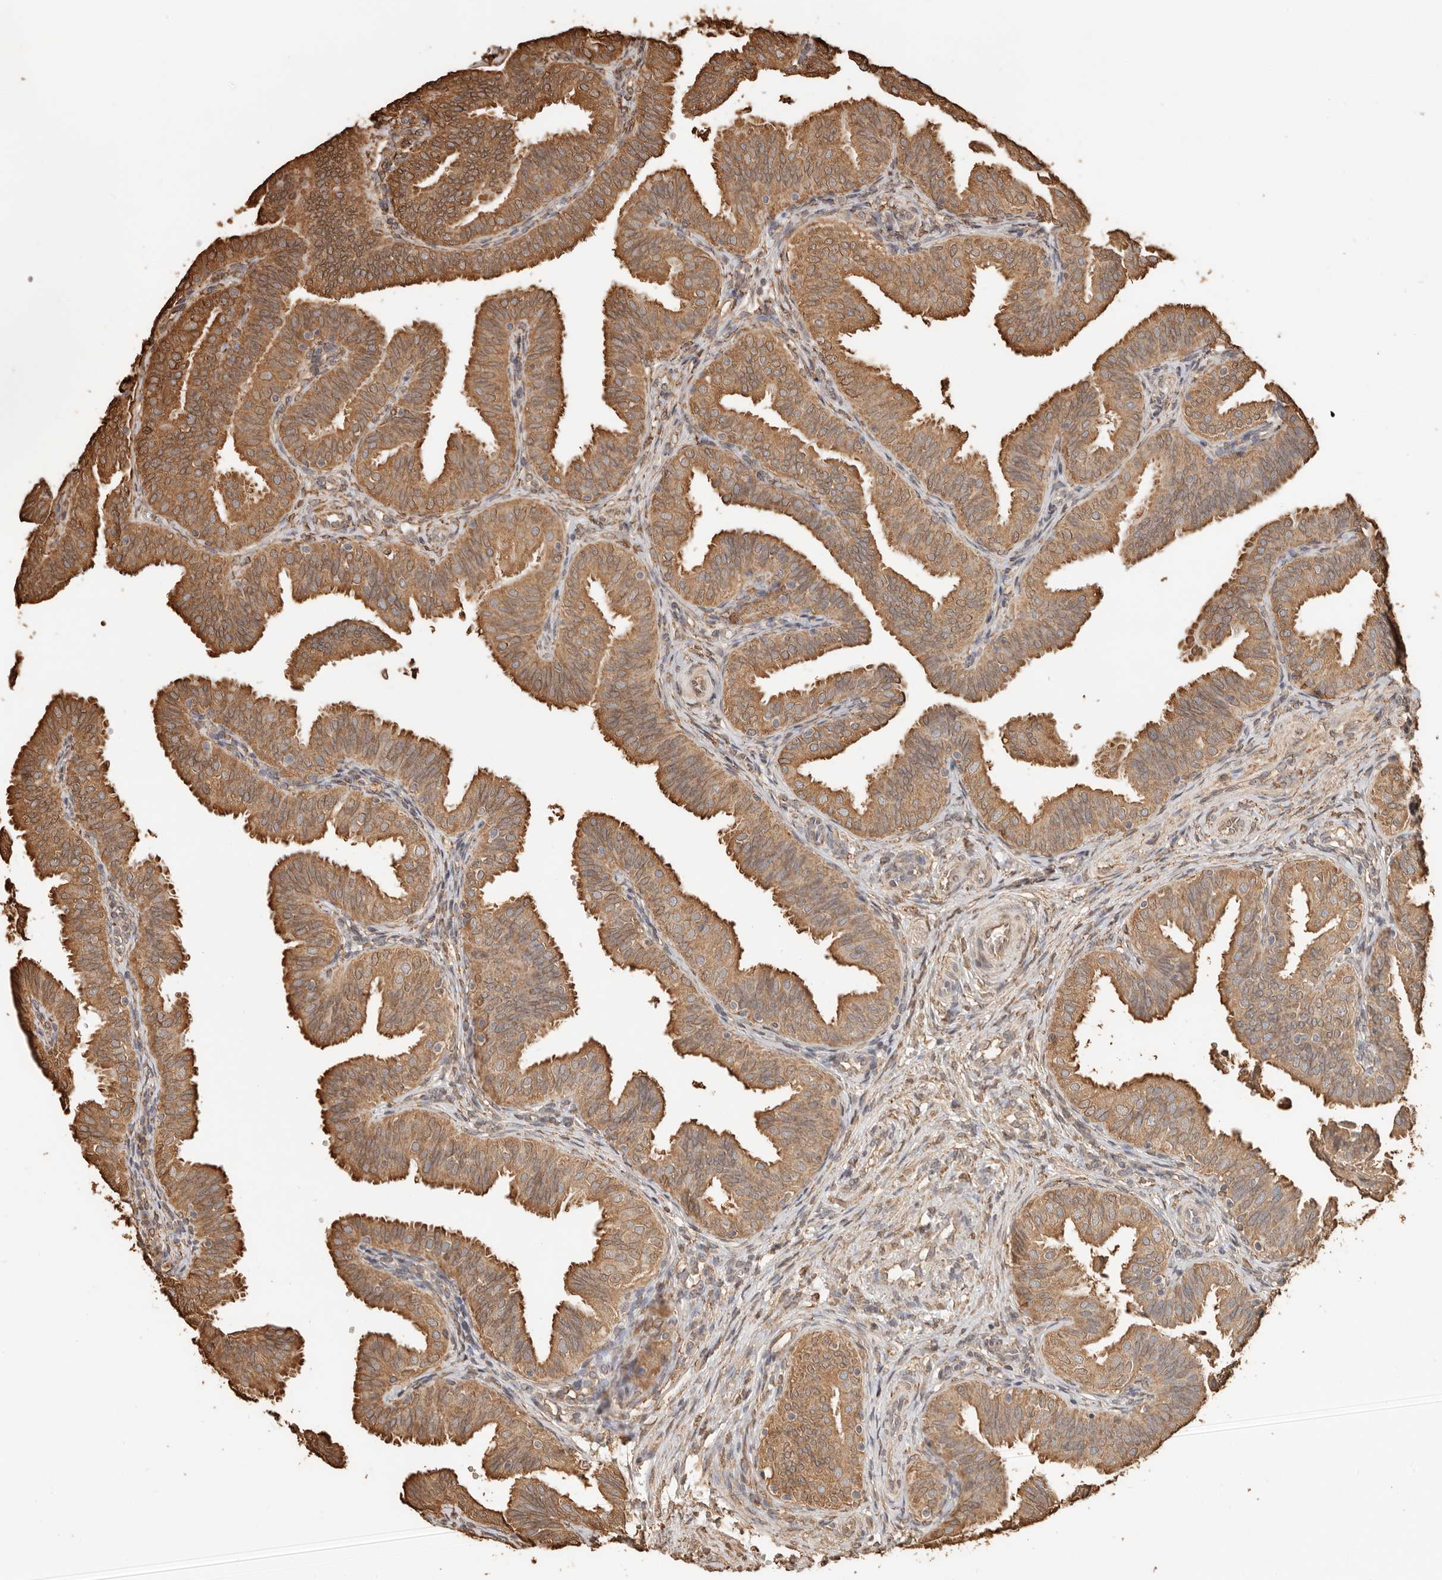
{"staining": {"intensity": "moderate", "quantity": ">75%", "location": "cytoplasmic/membranous"}, "tissue": "fallopian tube", "cell_type": "Glandular cells", "image_type": "normal", "snomed": [{"axis": "morphology", "description": "Normal tissue, NOS"}, {"axis": "topography", "description": "Fallopian tube"}], "caption": "A histopathology image showing moderate cytoplasmic/membranous expression in about >75% of glandular cells in normal fallopian tube, as visualized by brown immunohistochemical staining.", "gene": "ARHGEF10L", "patient": {"sex": "female", "age": 35}}